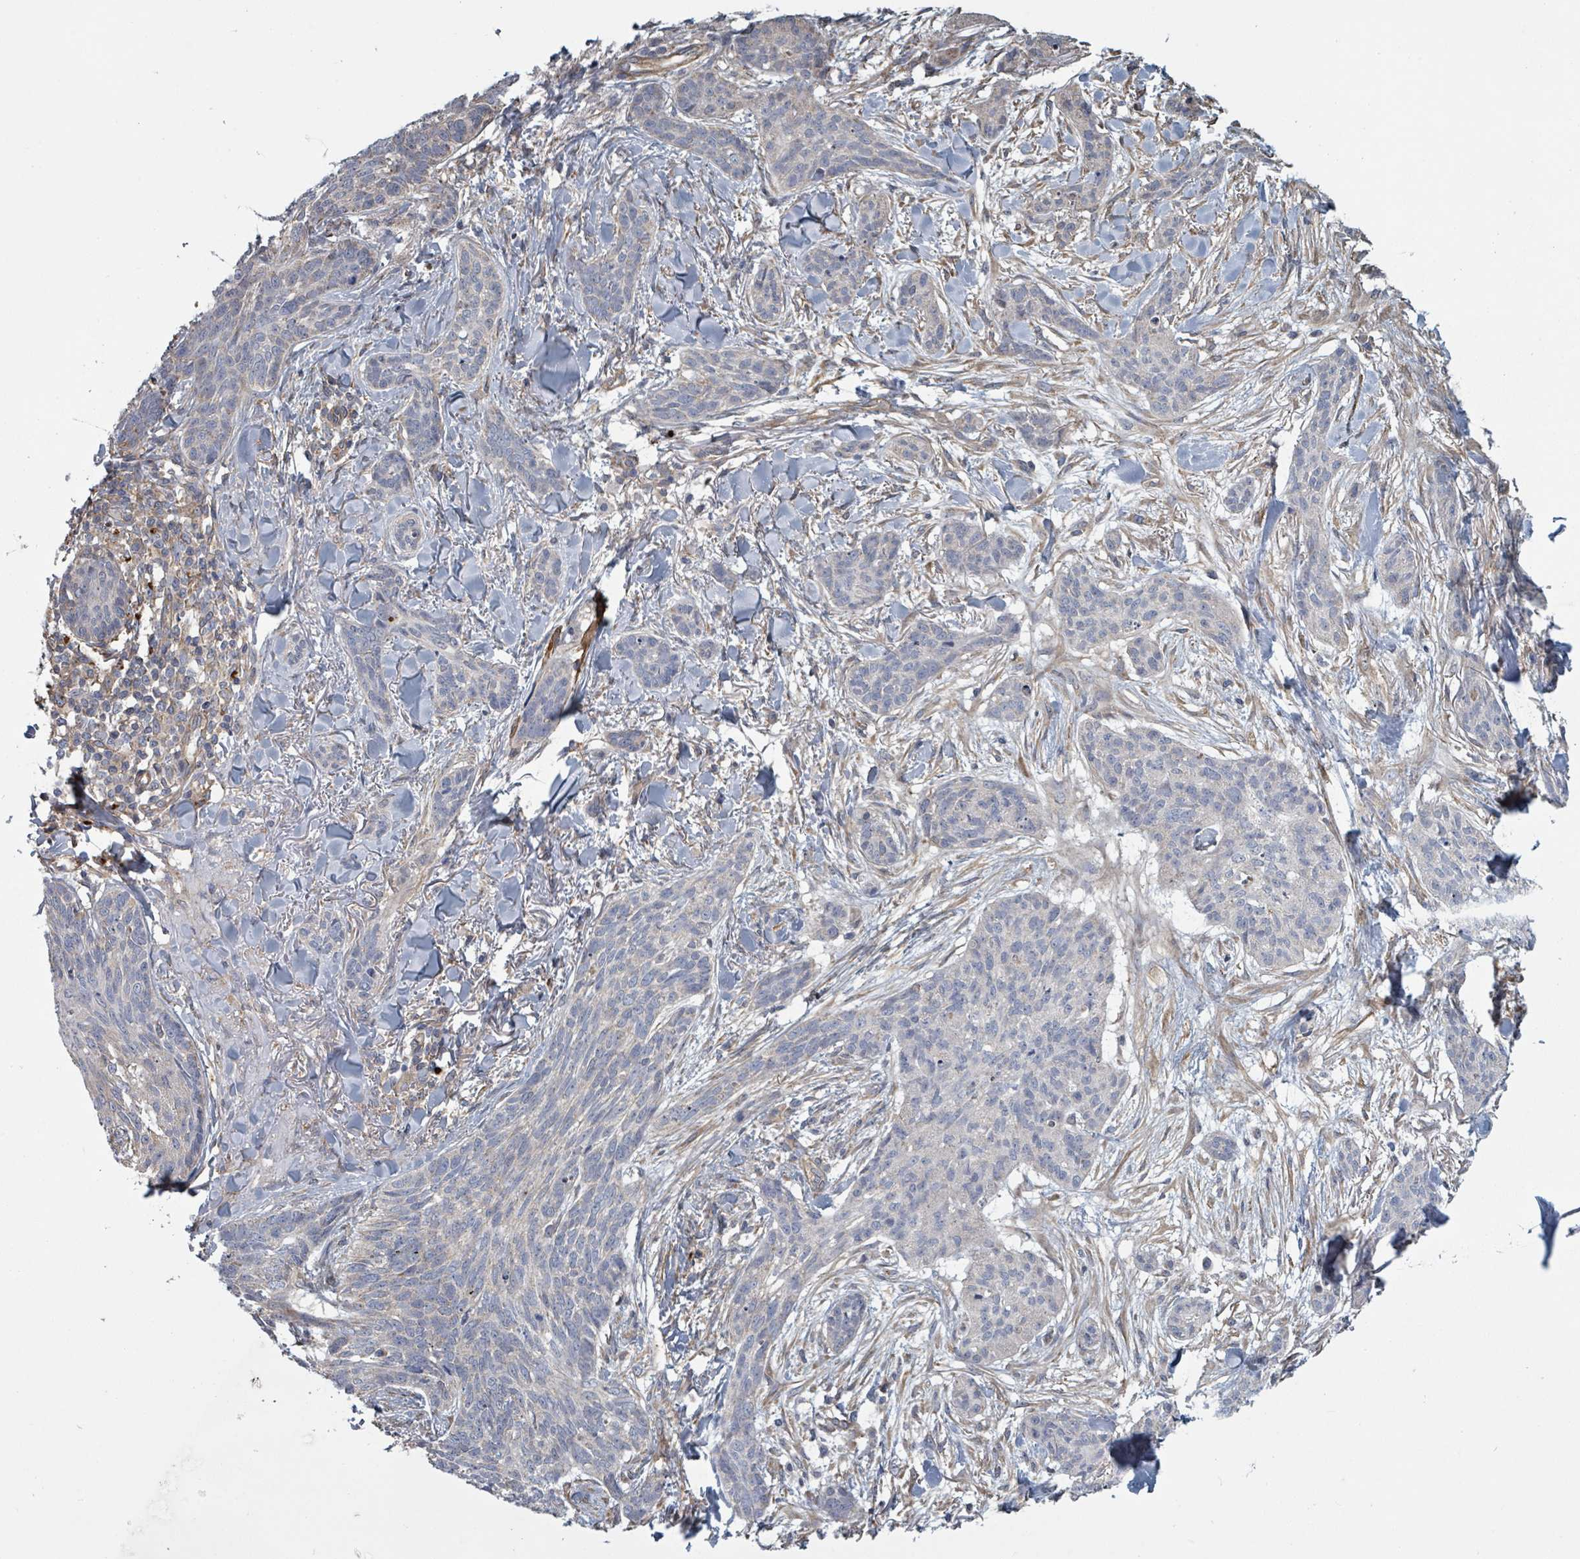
{"staining": {"intensity": "negative", "quantity": "none", "location": "none"}, "tissue": "skin cancer", "cell_type": "Tumor cells", "image_type": "cancer", "snomed": [{"axis": "morphology", "description": "Basal cell carcinoma"}, {"axis": "topography", "description": "Skin"}], "caption": "Tumor cells are negative for brown protein staining in basal cell carcinoma (skin).", "gene": "ADCK1", "patient": {"sex": "male", "age": 52}}